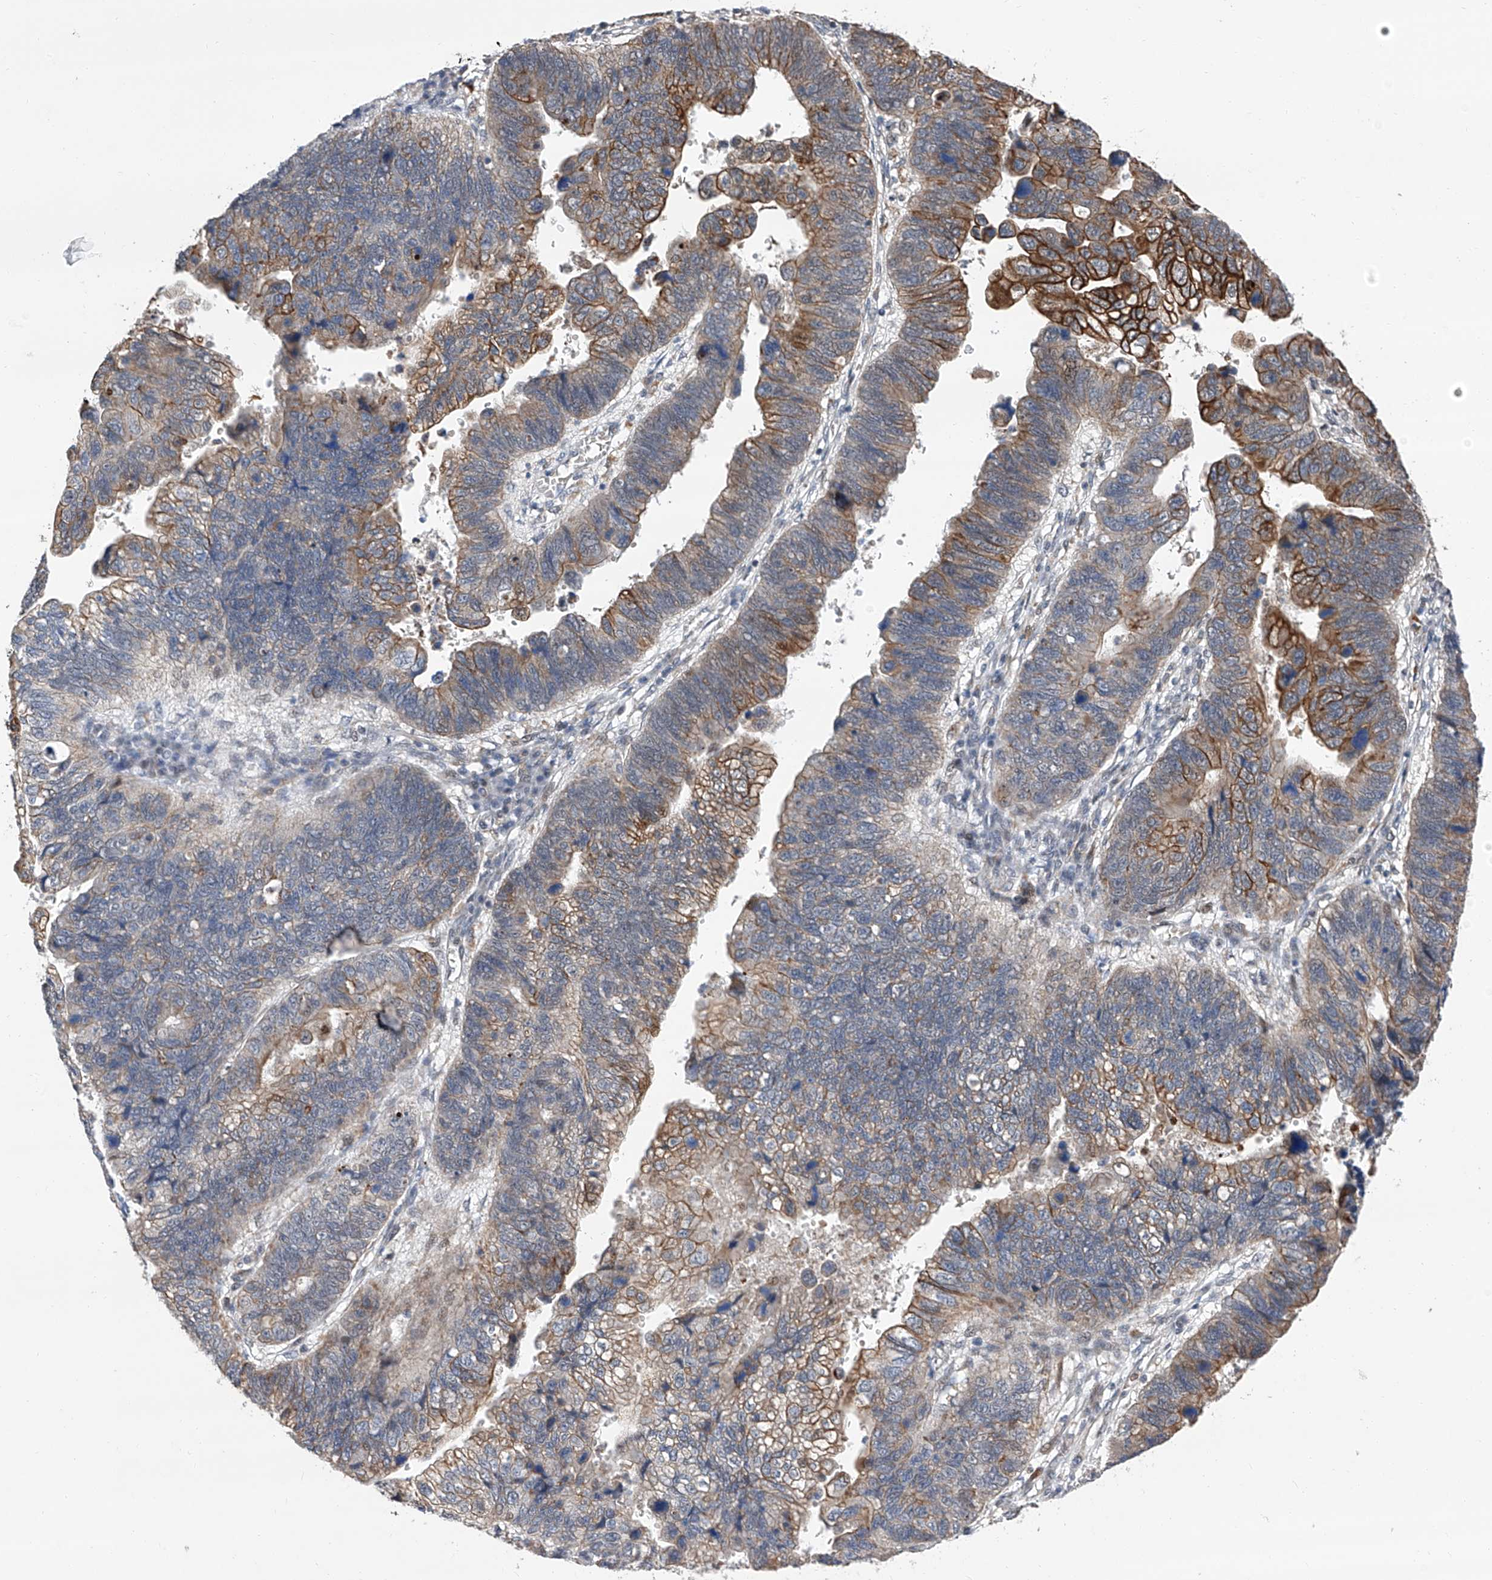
{"staining": {"intensity": "strong", "quantity": "<25%", "location": "cytoplasmic/membranous"}, "tissue": "stomach cancer", "cell_type": "Tumor cells", "image_type": "cancer", "snomed": [{"axis": "morphology", "description": "Adenocarcinoma, NOS"}, {"axis": "topography", "description": "Stomach"}], "caption": "IHC of adenocarcinoma (stomach) displays medium levels of strong cytoplasmic/membranous expression in approximately <25% of tumor cells.", "gene": "FARP2", "patient": {"sex": "male", "age": 59}}